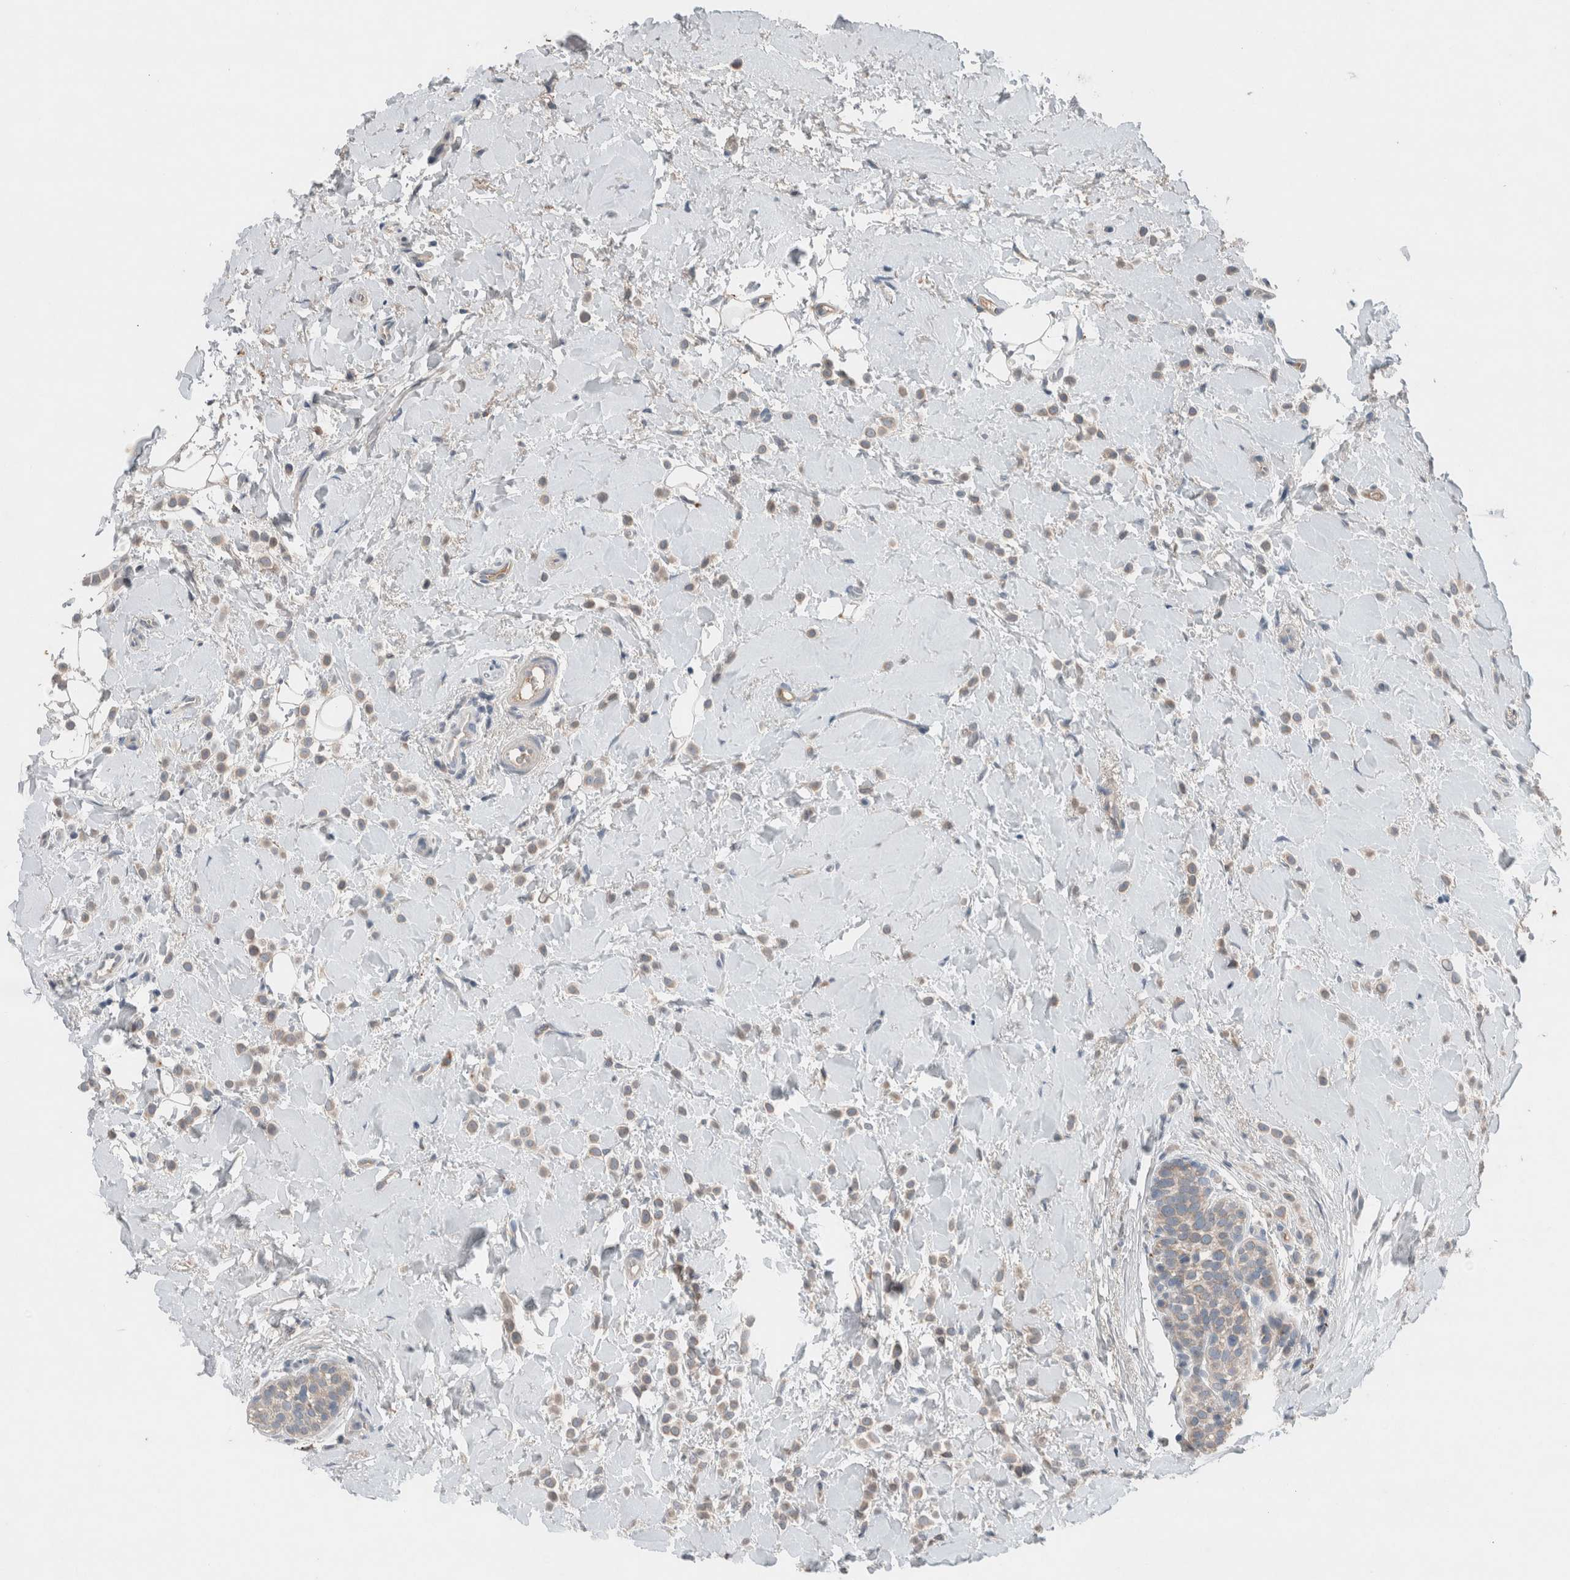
{"staining": {"intensity": "weak", "quantity": ">75%", "location": "cytoplasmic/membranous"}, "tissue": "breast cancer", "cell_type": "Tumor cells", "image_type": "cancer", "snomed": [{"axis": "morphology", "description": "Normal tissue, NOS"}, {"axis": "morphology", "description": "Lobular carcinoma"}, {"axis": "topography", "description": "Breast"}], "caption": "Immunohistochemistry (IHC) of human breast cancer (lobular carcinoma) exhibits low levels of weak cytoplasmic/membranous expression in approximately >75% of tumor cells. The staining is performed using DAB brown chromogen to label protein expression. The nuclei are counter-stained blue using hematoxylin.", "gene": "UGCG", "patient": {"sex": "female", "age": 50}}